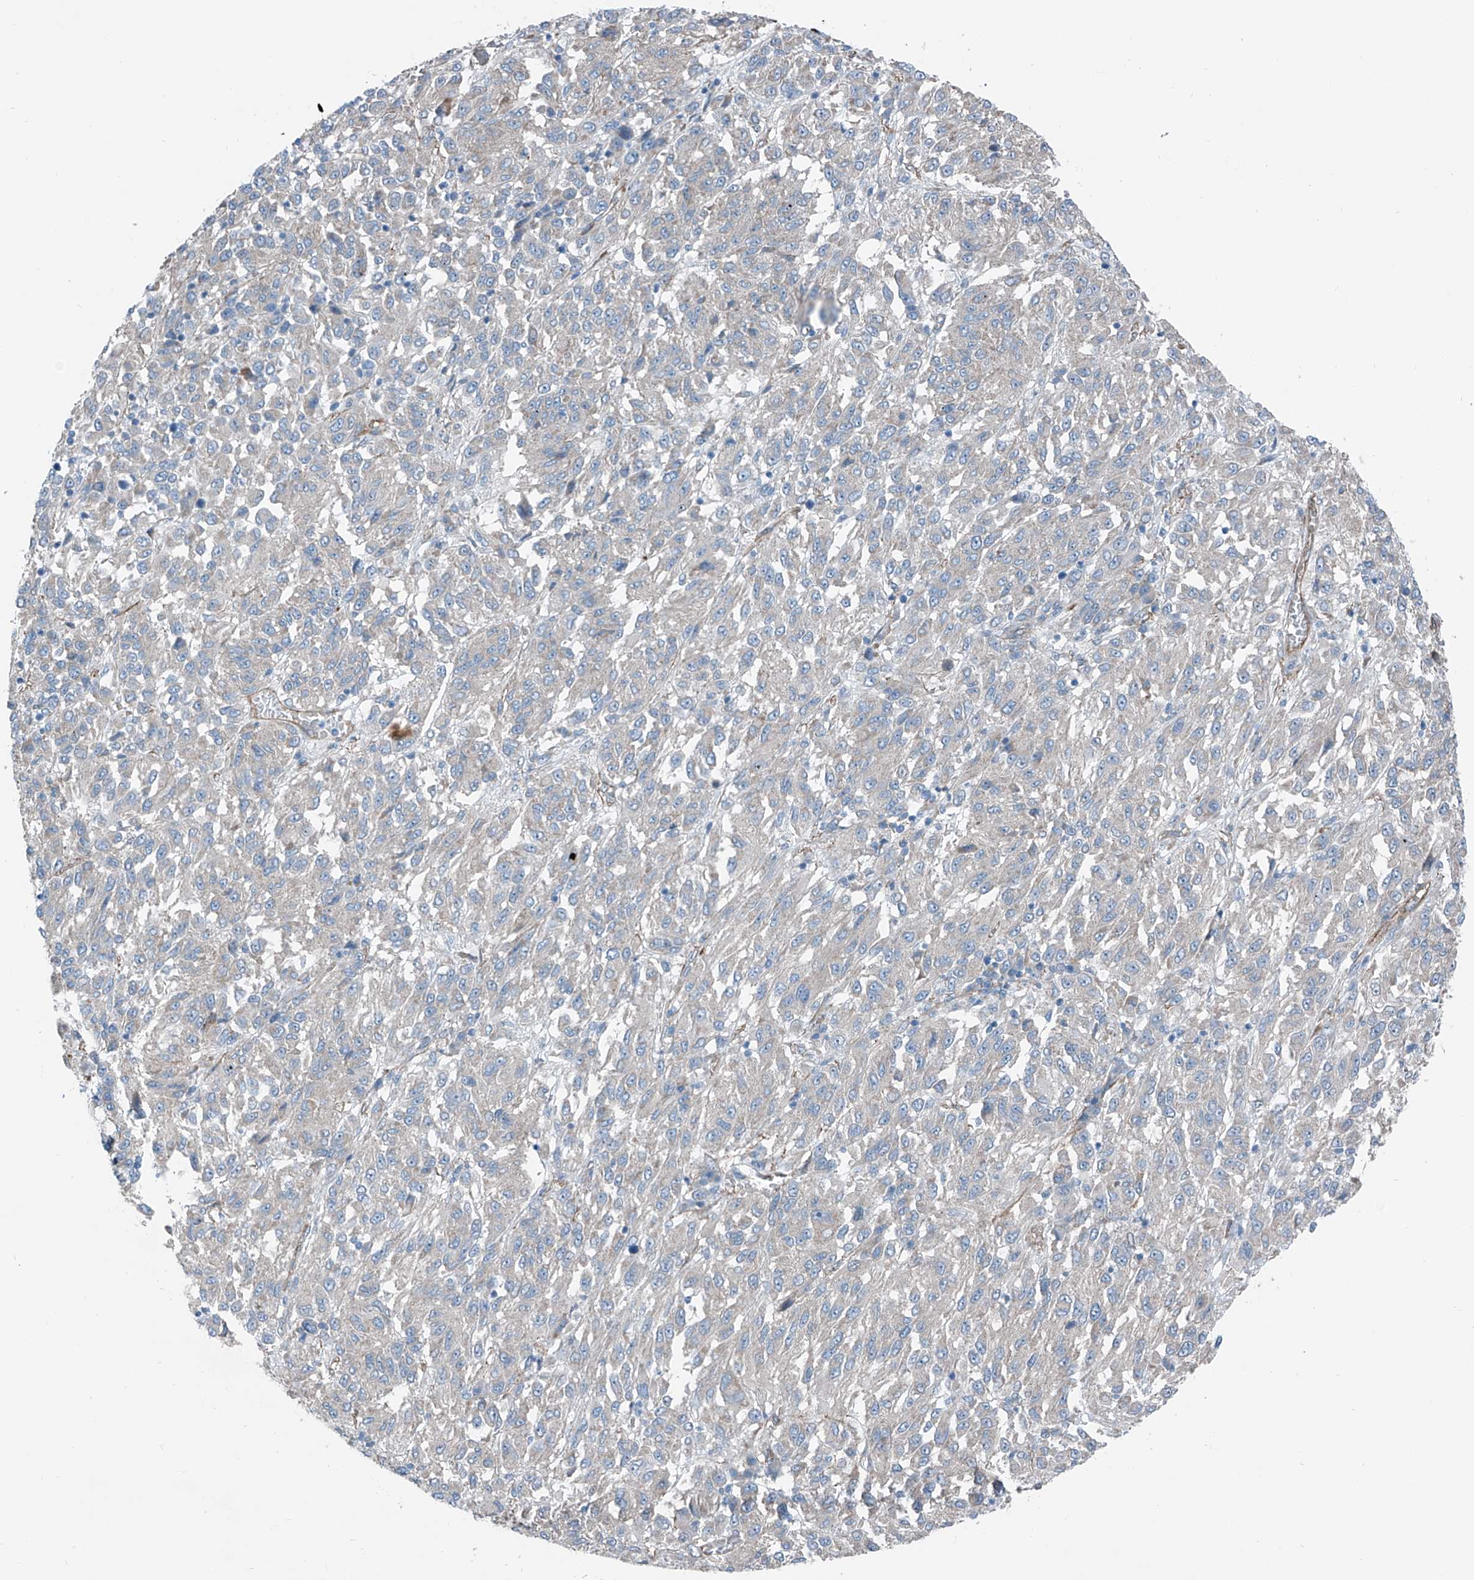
{"staining": {"intensity": "negative", "quantity": "none", "location": "none"}, "tissue": "melanoma", "cell_type": "Tumor cells", "image_type": "cancer", "snomed": [{"axis": "morphology", "description": "Malignant melanoma, Metastatic site"}, {"axis": "topography", "description": "Lung"}], "caption": "IHC of human melanoma exhibits no positivity in tumor cells.", "gene": "THEMIS2", "patient": {"sex": "male", "age": 64}}